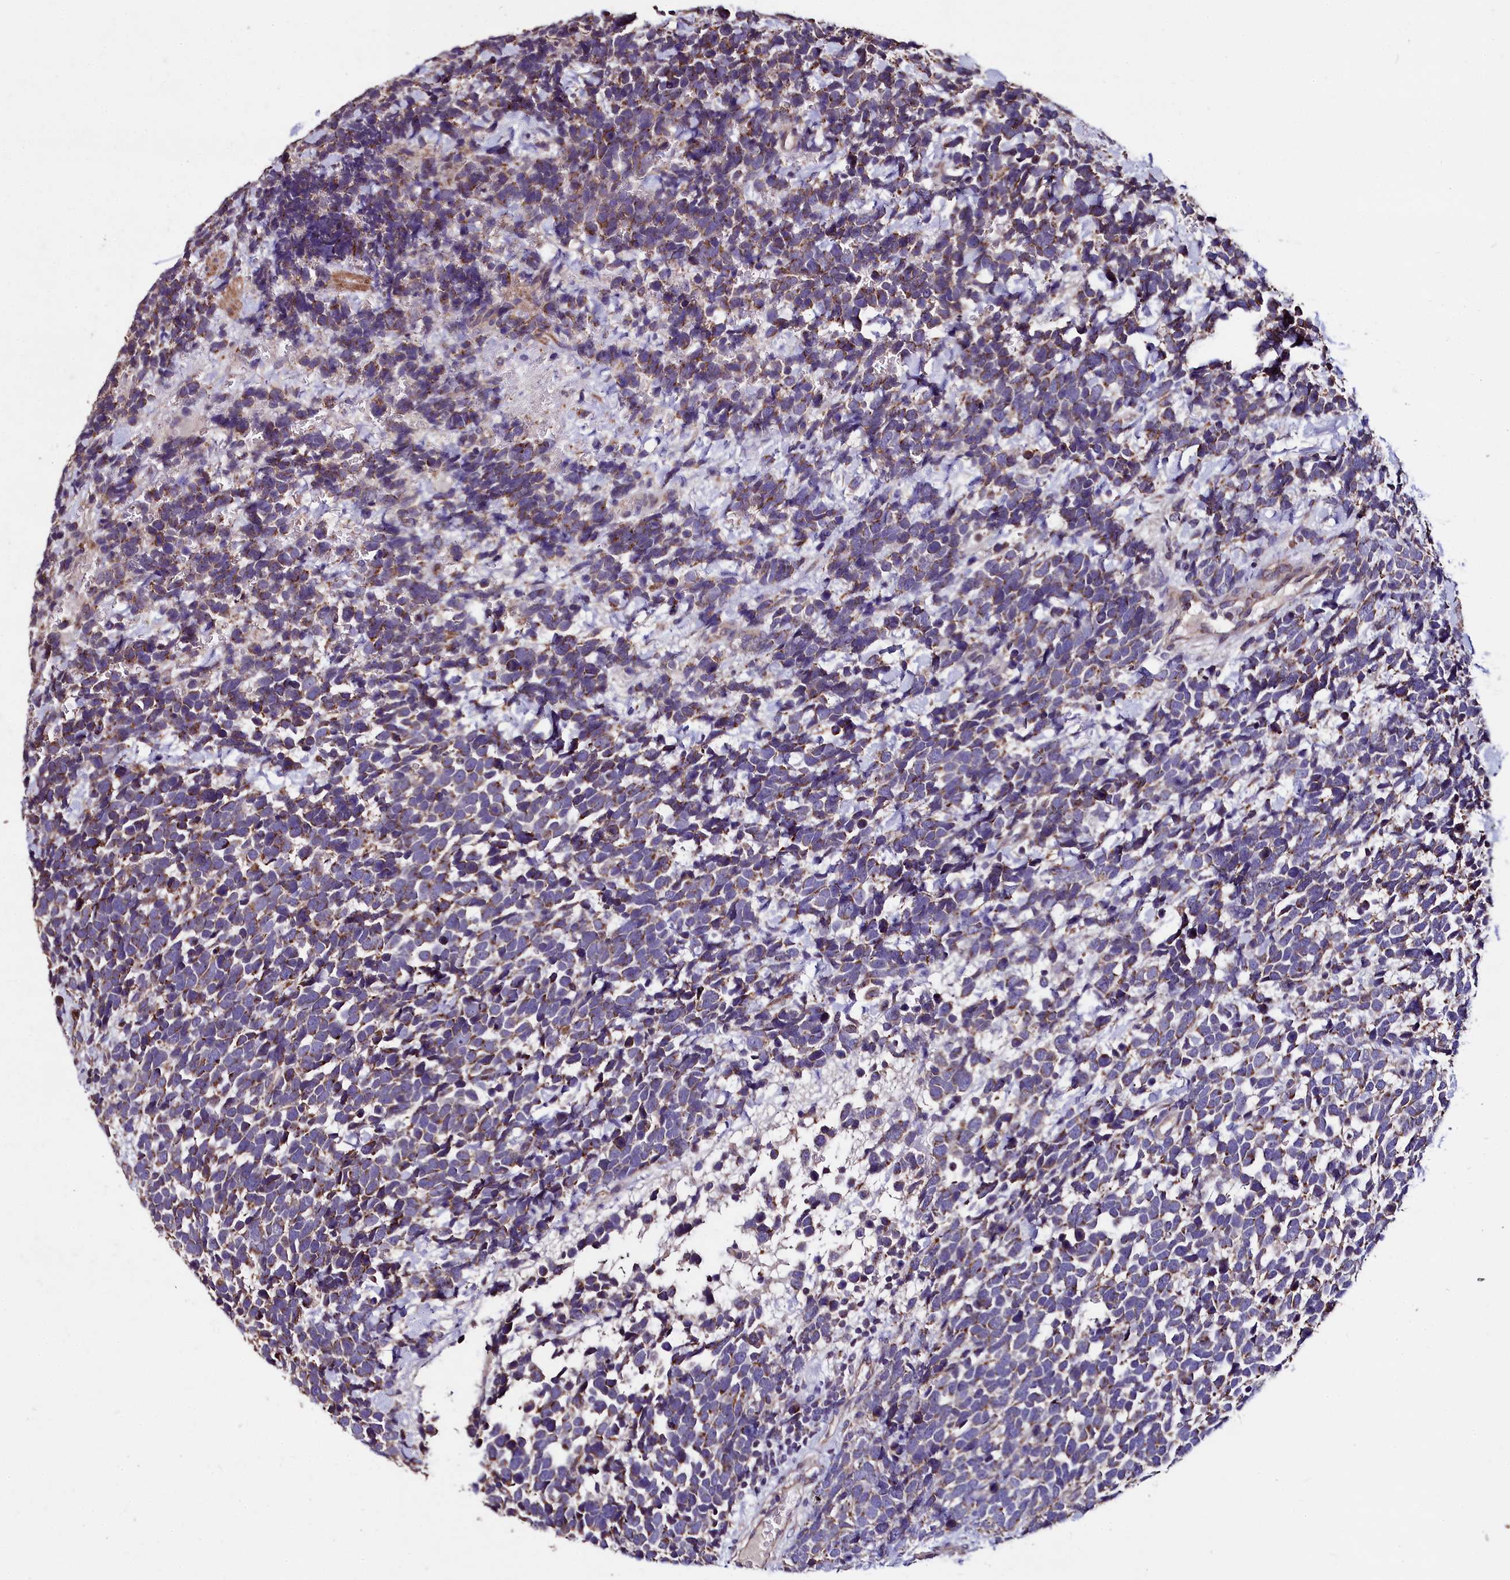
{"staining": {"intensity": "weak", "quantity": "25%-75%", "location": "cytoplasmic/membranous"}, "tissue": "urothelial cancer", "cell_type": "Tumor cells", "image_type": "cancer", "snomed": [{"axis": "morphology", "description": "Urothelial carcinoma, High grade"}, {"axis": "topography", "description": "Urinary bladder"}], "caption": "This image reveals immunohistochemistry (IHC) staining of high-grade urothelial carcinoma, with low weak cytoplasmic/membranous expression in approximately 25%-75% of tumor cells.", "gene": "COQ9", "patient": {"sex": "female", "age": 82}}